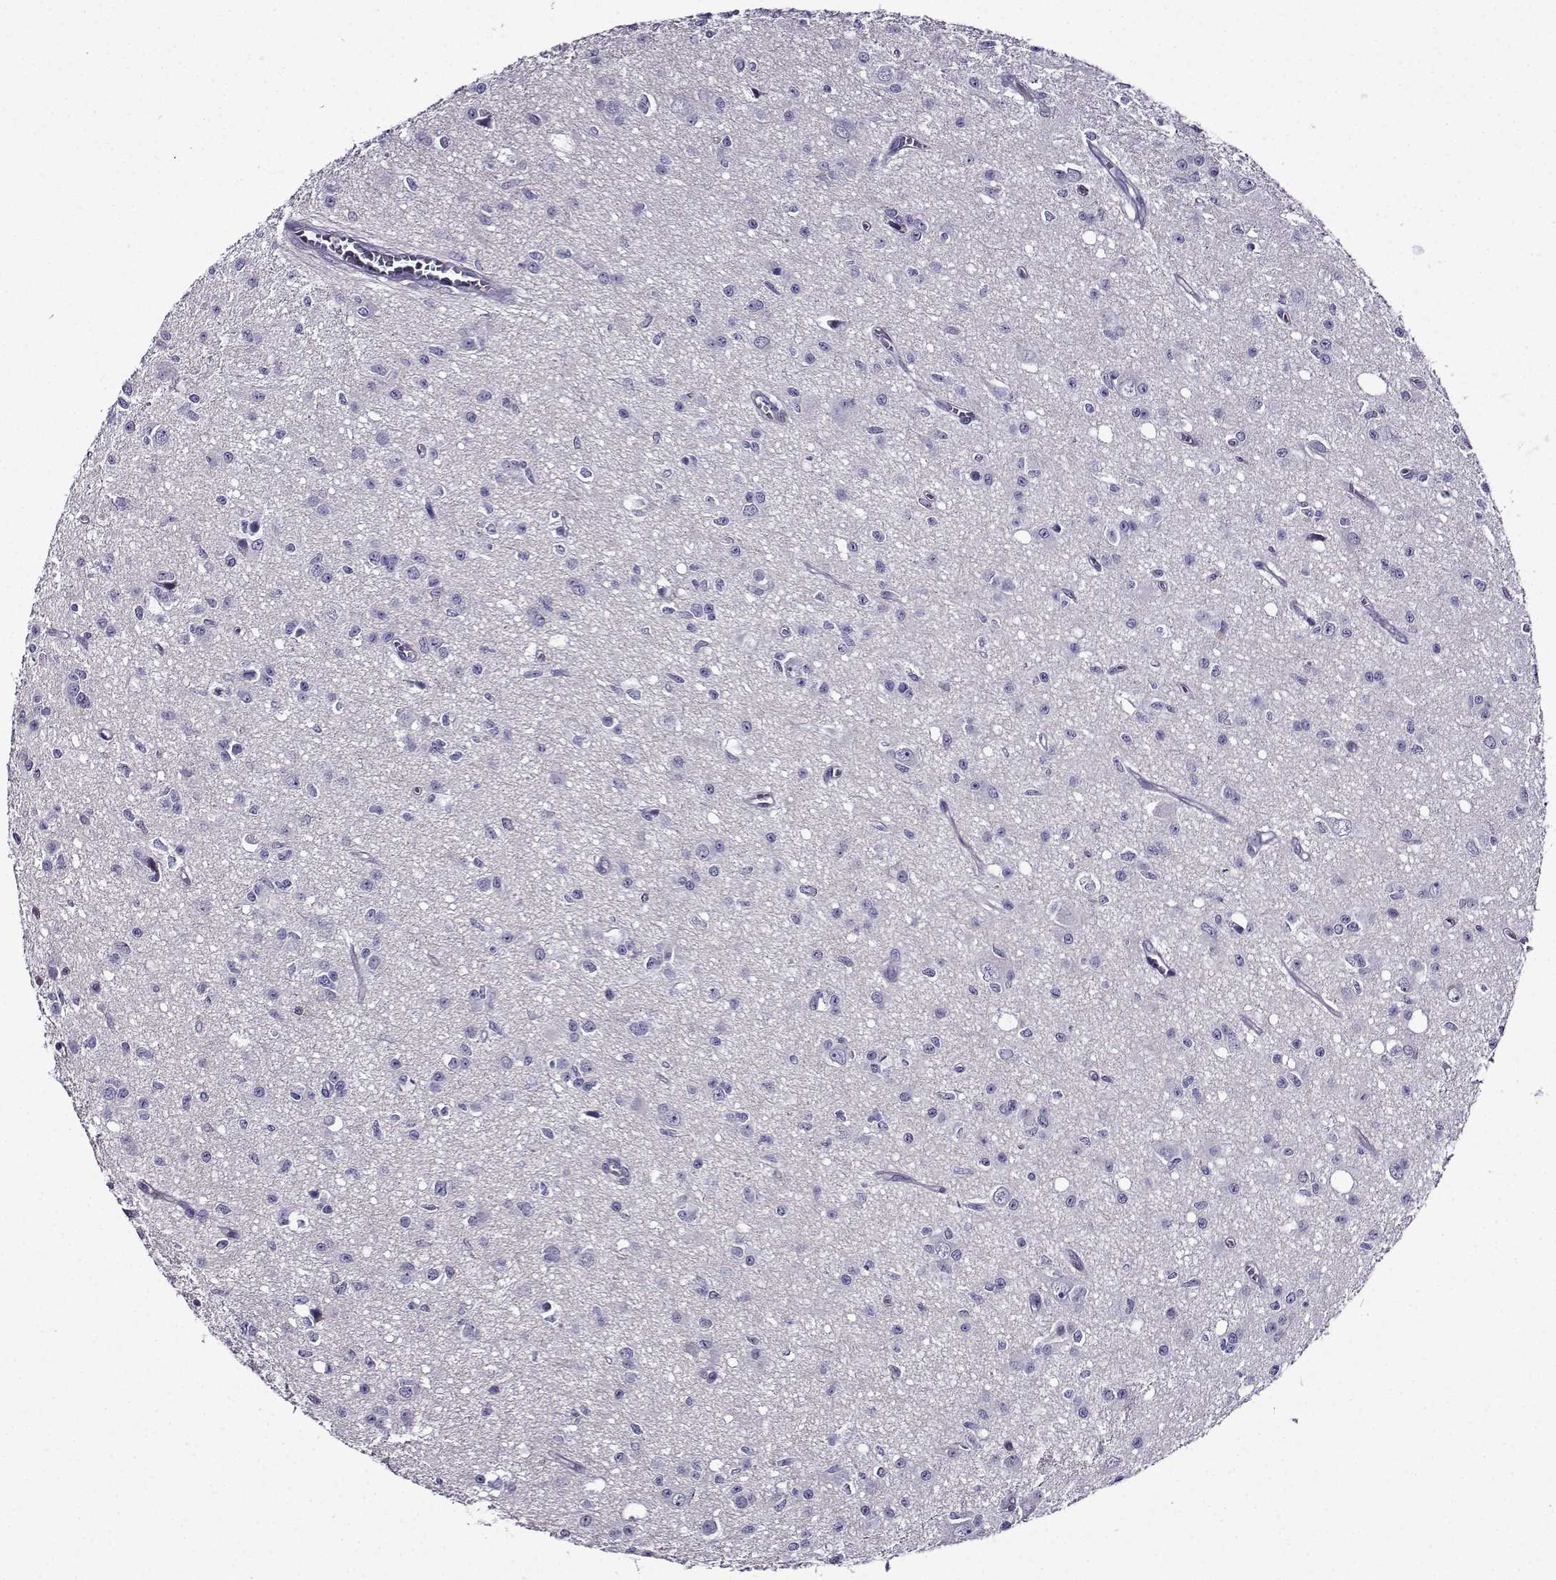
{"staining": {"intensity": "negative", "quantity": "none", "location": "none"}, "tissue": "glioma", "cell_type": "Tumor cells", "image_type": "cancer", "snomed": [{"axis": "morphology", "description": "Glioma, malignant, Low grade"}, {"axis": "topography", "description": "Brain"}], "caption": "The photomicrograph demonstrates no significant positivity in tumor cells of malignant low-grade glioma.", "gene": "TMEM266", "patient": {"sex": "female", "age": 45}}